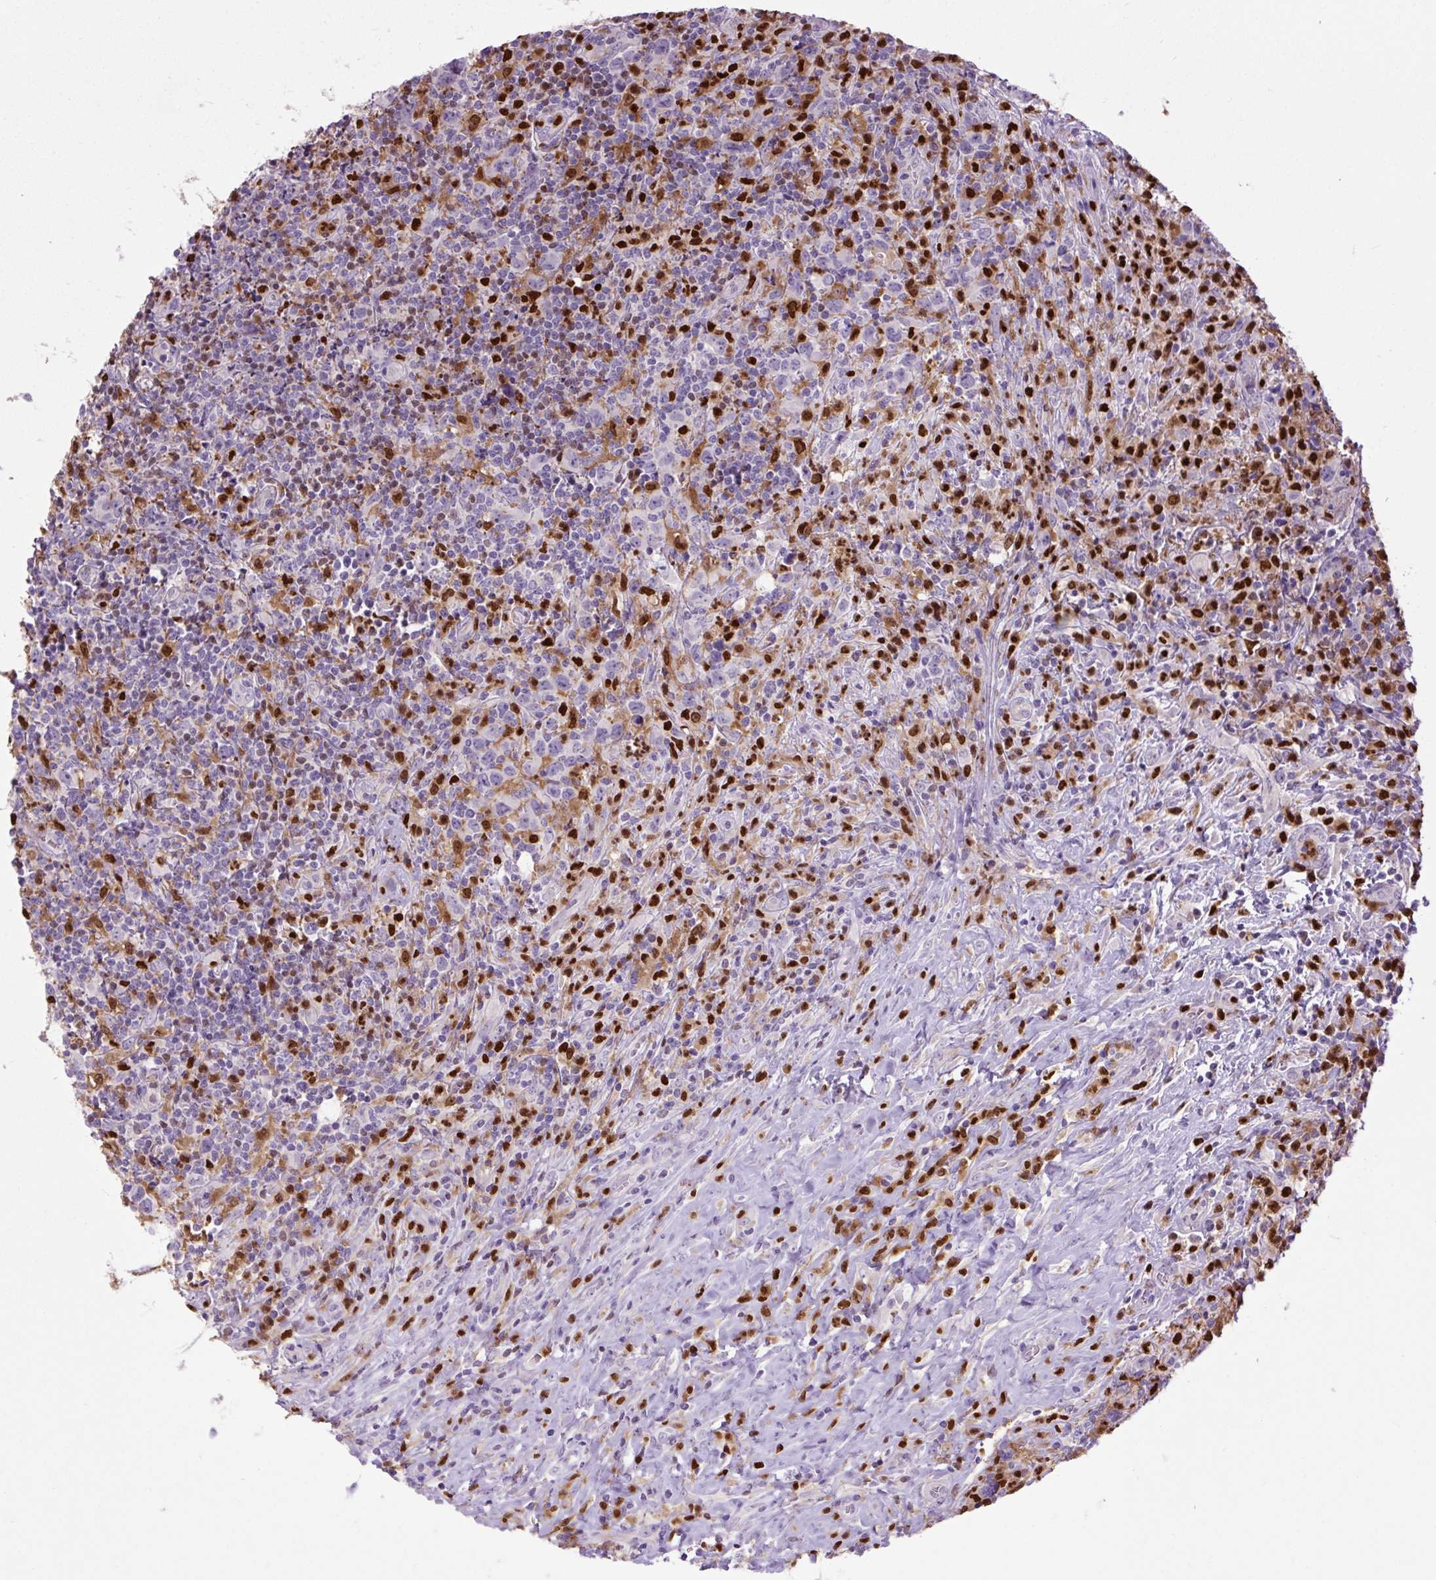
{"staining": {"intensity": "negative", "quantity": "none", "location": "none"}, "tissue": "lymphoma", "cell_type": "Tumor cells", "image_type": "cancer", "snomed": [{"axis": "morphology", "description": "Hodgkin's disease, NOS"}, {"axis": "topography", "description": "Lymph node"}], "caption": "Lymphoma stained for a protein using immunohistochemistry displays no expression tumor cells.", "gene": "SPI1", "patient": {"sex": "female", "age": 18}}